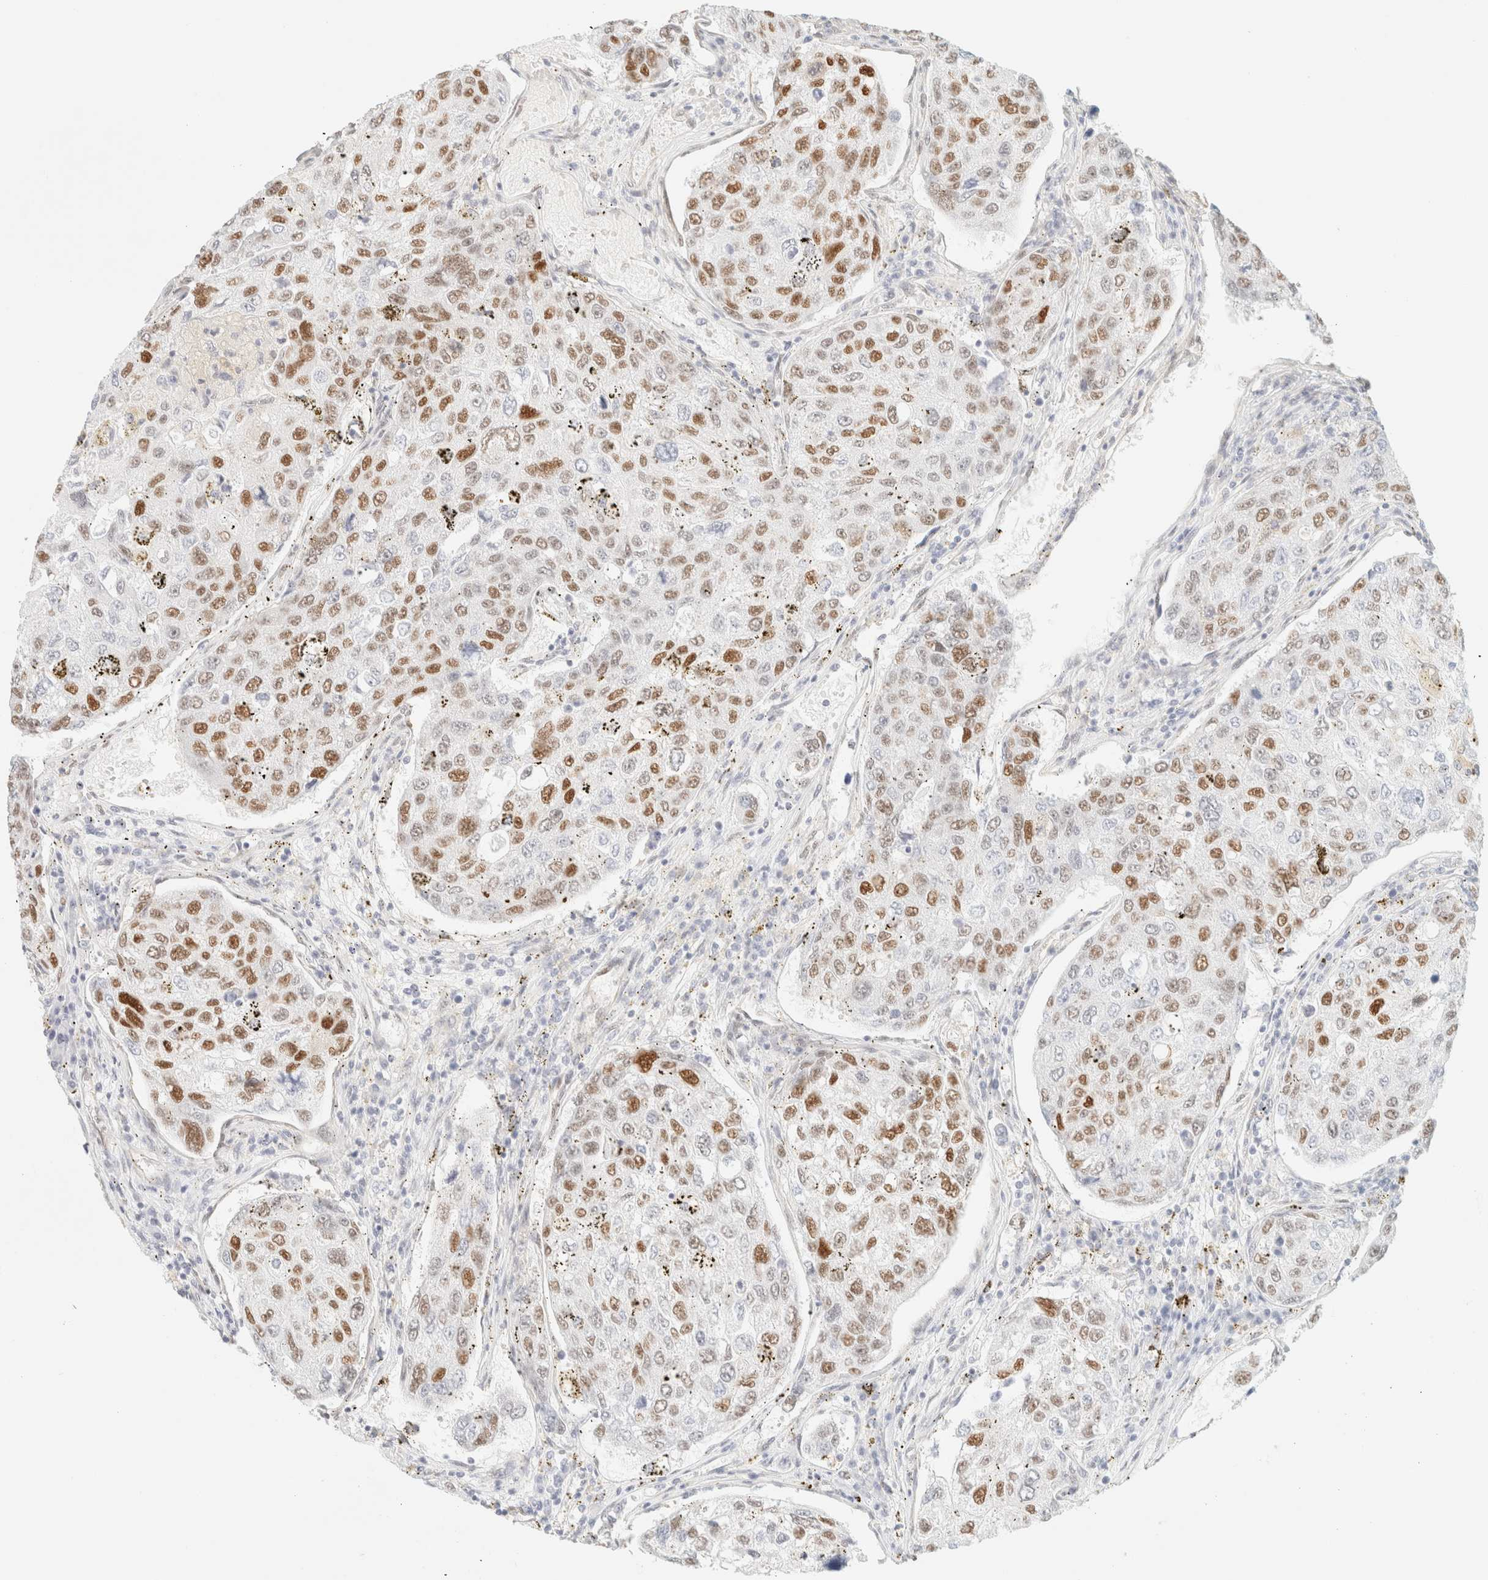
{"staining": {"intensity": "moderate", "quantity": ">75%", "location": "nuclear"}, "tissue": "urothelial cancer", "cell_type": "Tumor cells", "image_type": "cancer", "snomed": [{"axis": "morphology", "description": "Urothelial carcinoma, High grade"}, {"axis": "topography", "description": "Lymph node"}, {"axis": "topography", "description": "Urinary bladder"}], "caption": "Protein staining demonstrates moderate nuclear positivity in approximately >75% of tumor cells in urothelial cancer.", "gene": "ZSCAN18", "patient": {"sex": "male", "age": 51}}